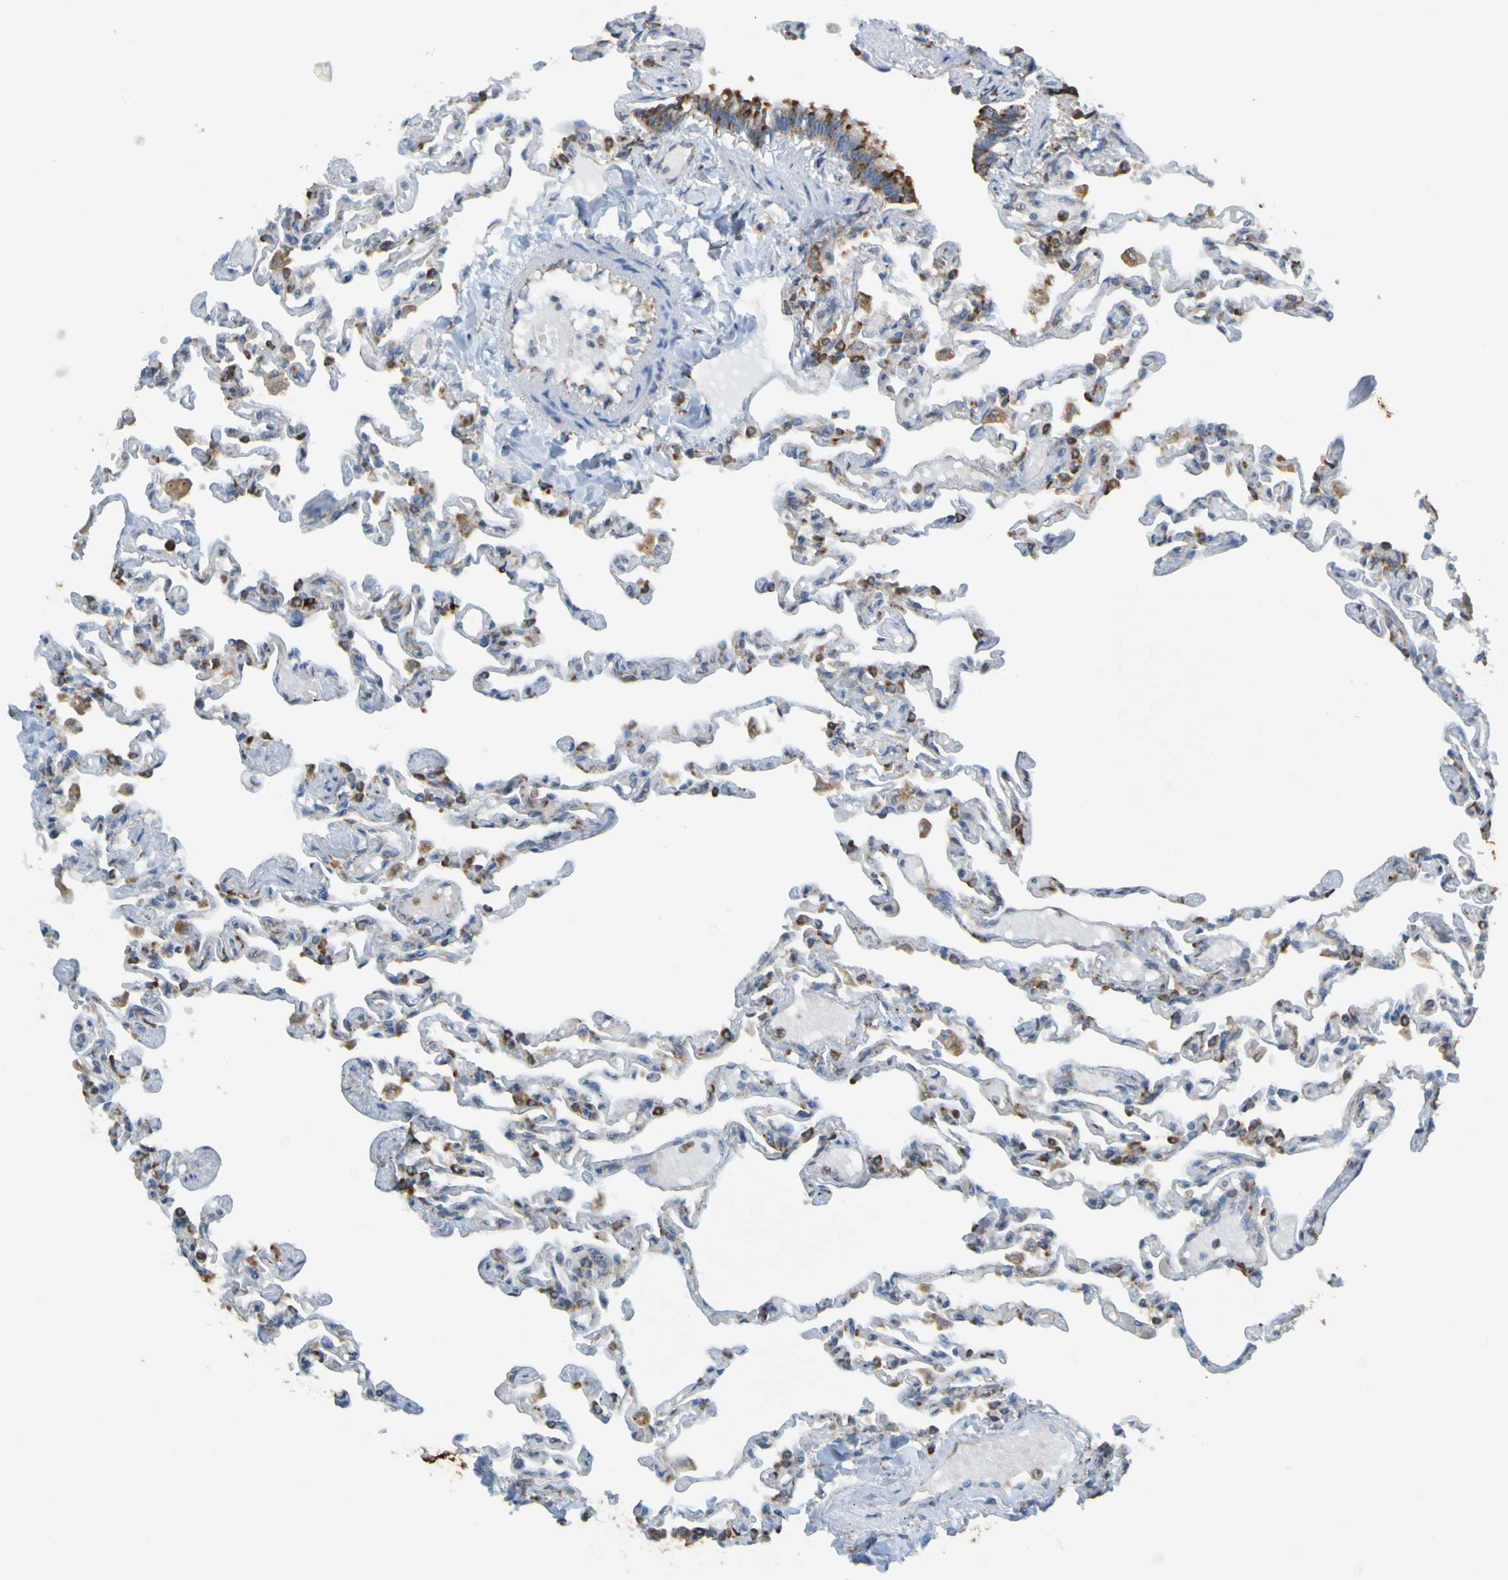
{"staining": {"intensity": "weak", "quantity": ">75%", "location": "cytoplasmic/membranous"}, "tissue": "lung", "cell_type": "Alveolar cells", "image_type": "normal", "snomed": [{"axis": "morphology", "description": "Normal tissue, NOS"}, {"axis": "topography", "description": "Lung"}], "caption": "A low amount of weak cytoplasmic/membranous positivity is present in approximately >75% of alveolar cells in normal lung. (DAB (3,3'-diaminobenzidine) IHC with brightfield microscopy, high magnification).", "gene": "SSR1", "patient": {"sex": "male", "age": 21}}